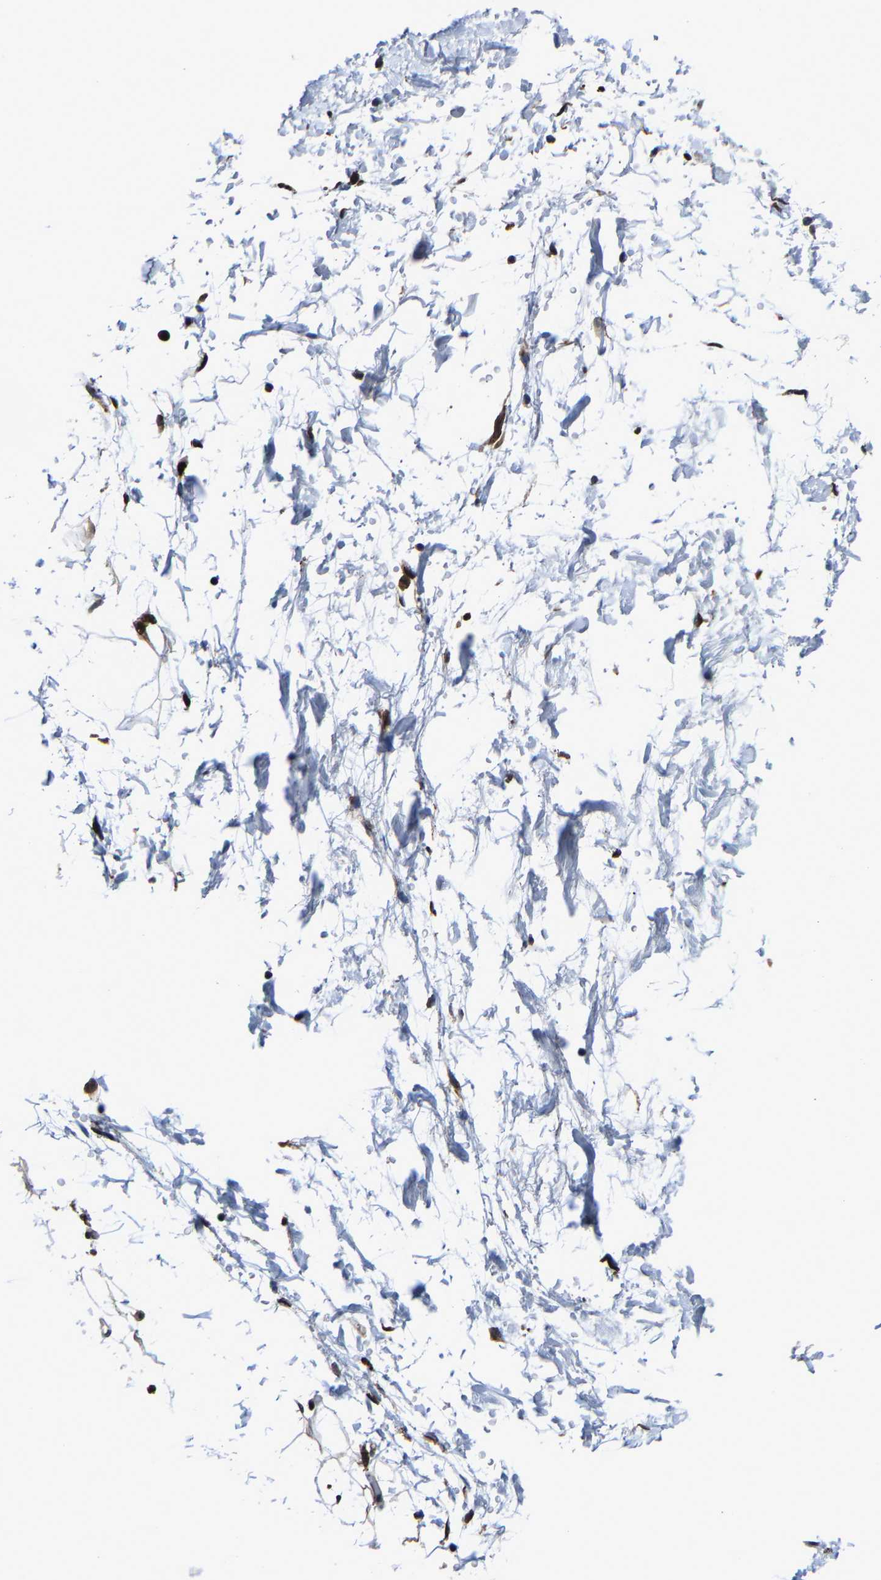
{"staining": {"intensity": "negative", "quantity": "none", "location": "none"}, "tissue": "adipose tissue", "cell_type": "Adipocytes", "image_type": "normal", "snomed": [{"axis": "morphology", "description": "Normal tissue, NOS"}, {"axis": "topography", "description": "Soft tissue"}], "caption": "An IHC micrograph of unremarkable adipose tissue is shown. There is no staining in adipocytes of adipose tissue.", "gene": "ZCCHC7", "patient": {"sex": "male", "age": 72}}